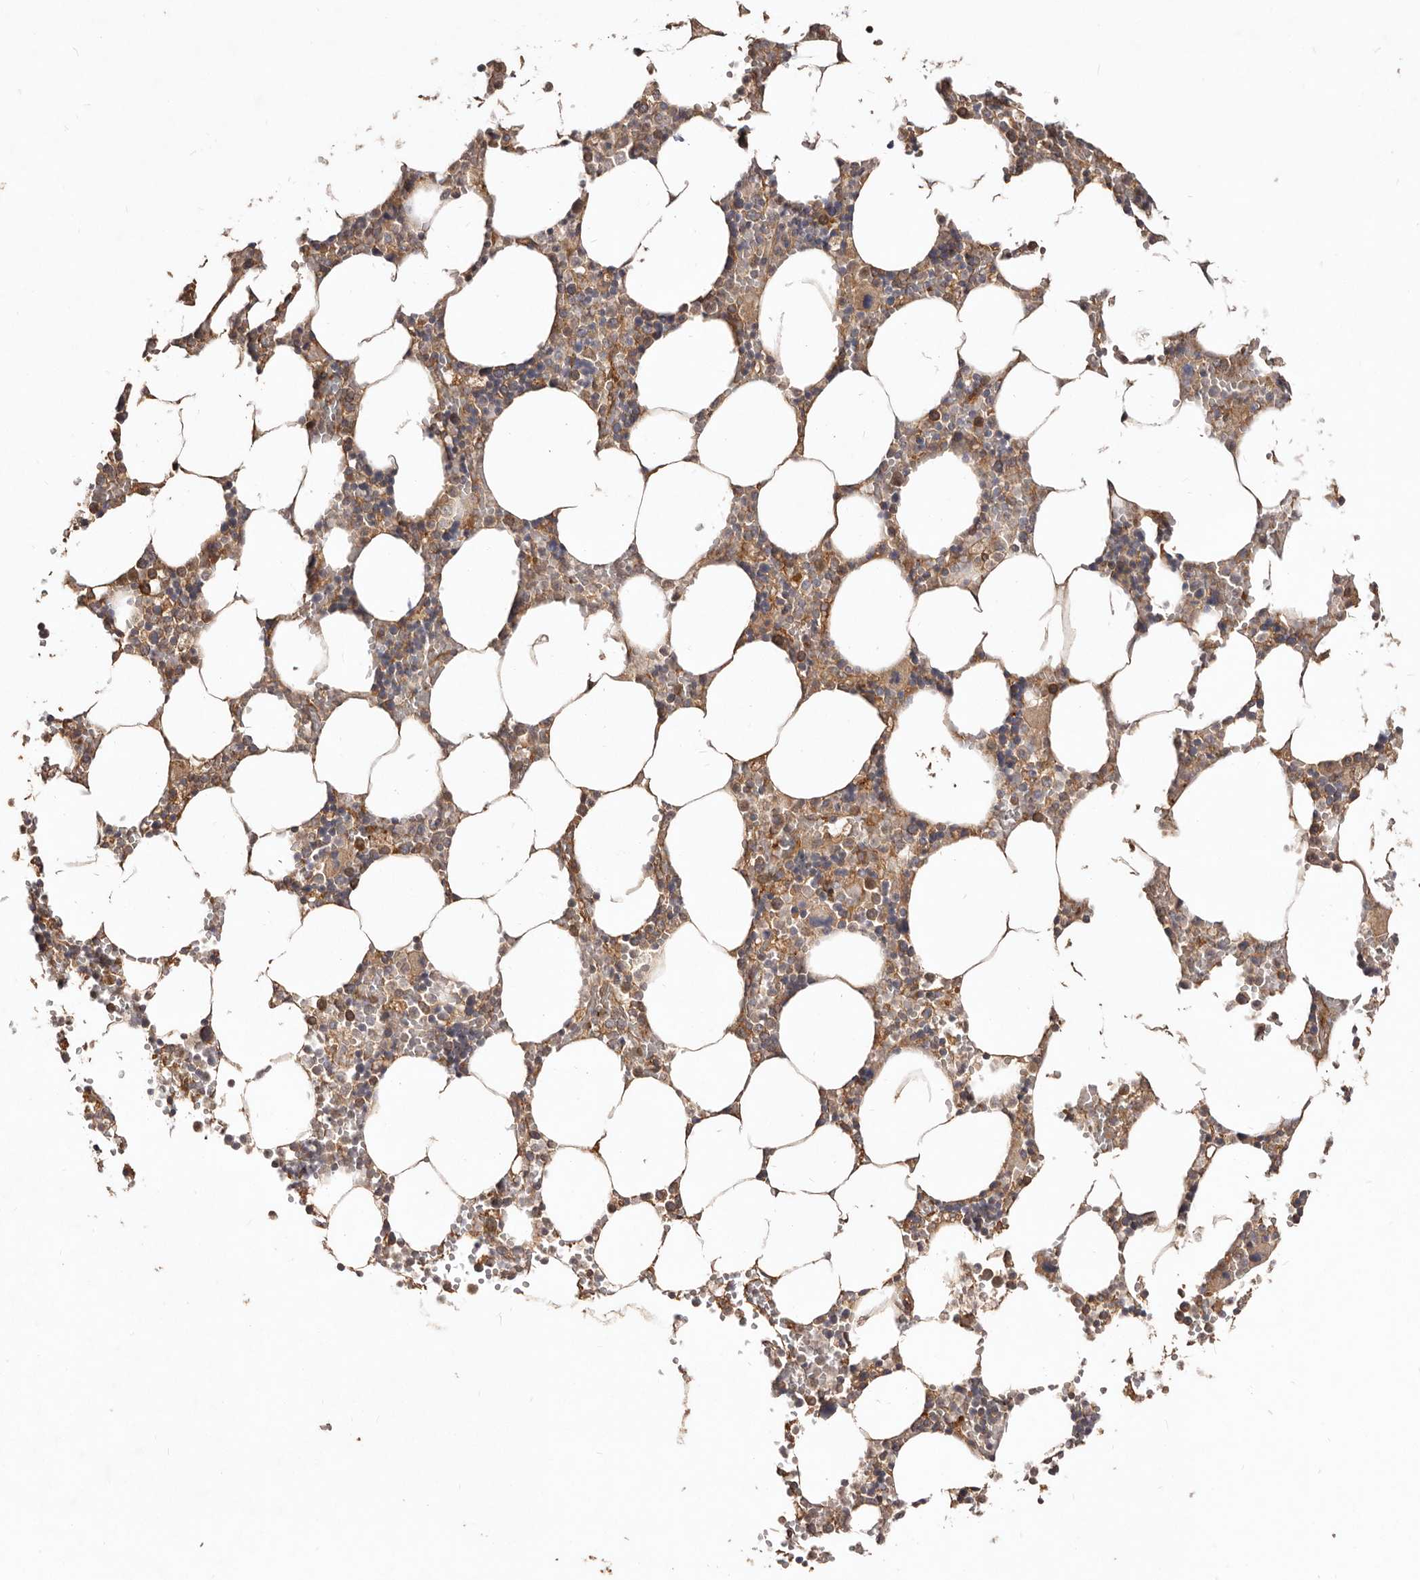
{"staining": {"intensity": "moderate", "quantity": ">75%", "location": "cytoplasmic/membranous"}, "tissue": "bone marrow", "cell_type": "Hematopoietic cells", "image_type": "normal", "snomed": [{"axis": "morphology", "description": "Normal tissue, NOS"}, {"axis": "topography", "description": "Bone marrow"}], "caption": "About >75% of hematopoietic cells in normal human bone marrow exhibit moderate cytoplasmic/membranous protein staining as visualized by brown immunohistochemical staining.", "gene": "LRRC25", "patient": {"sex": "male", "age": 70}}